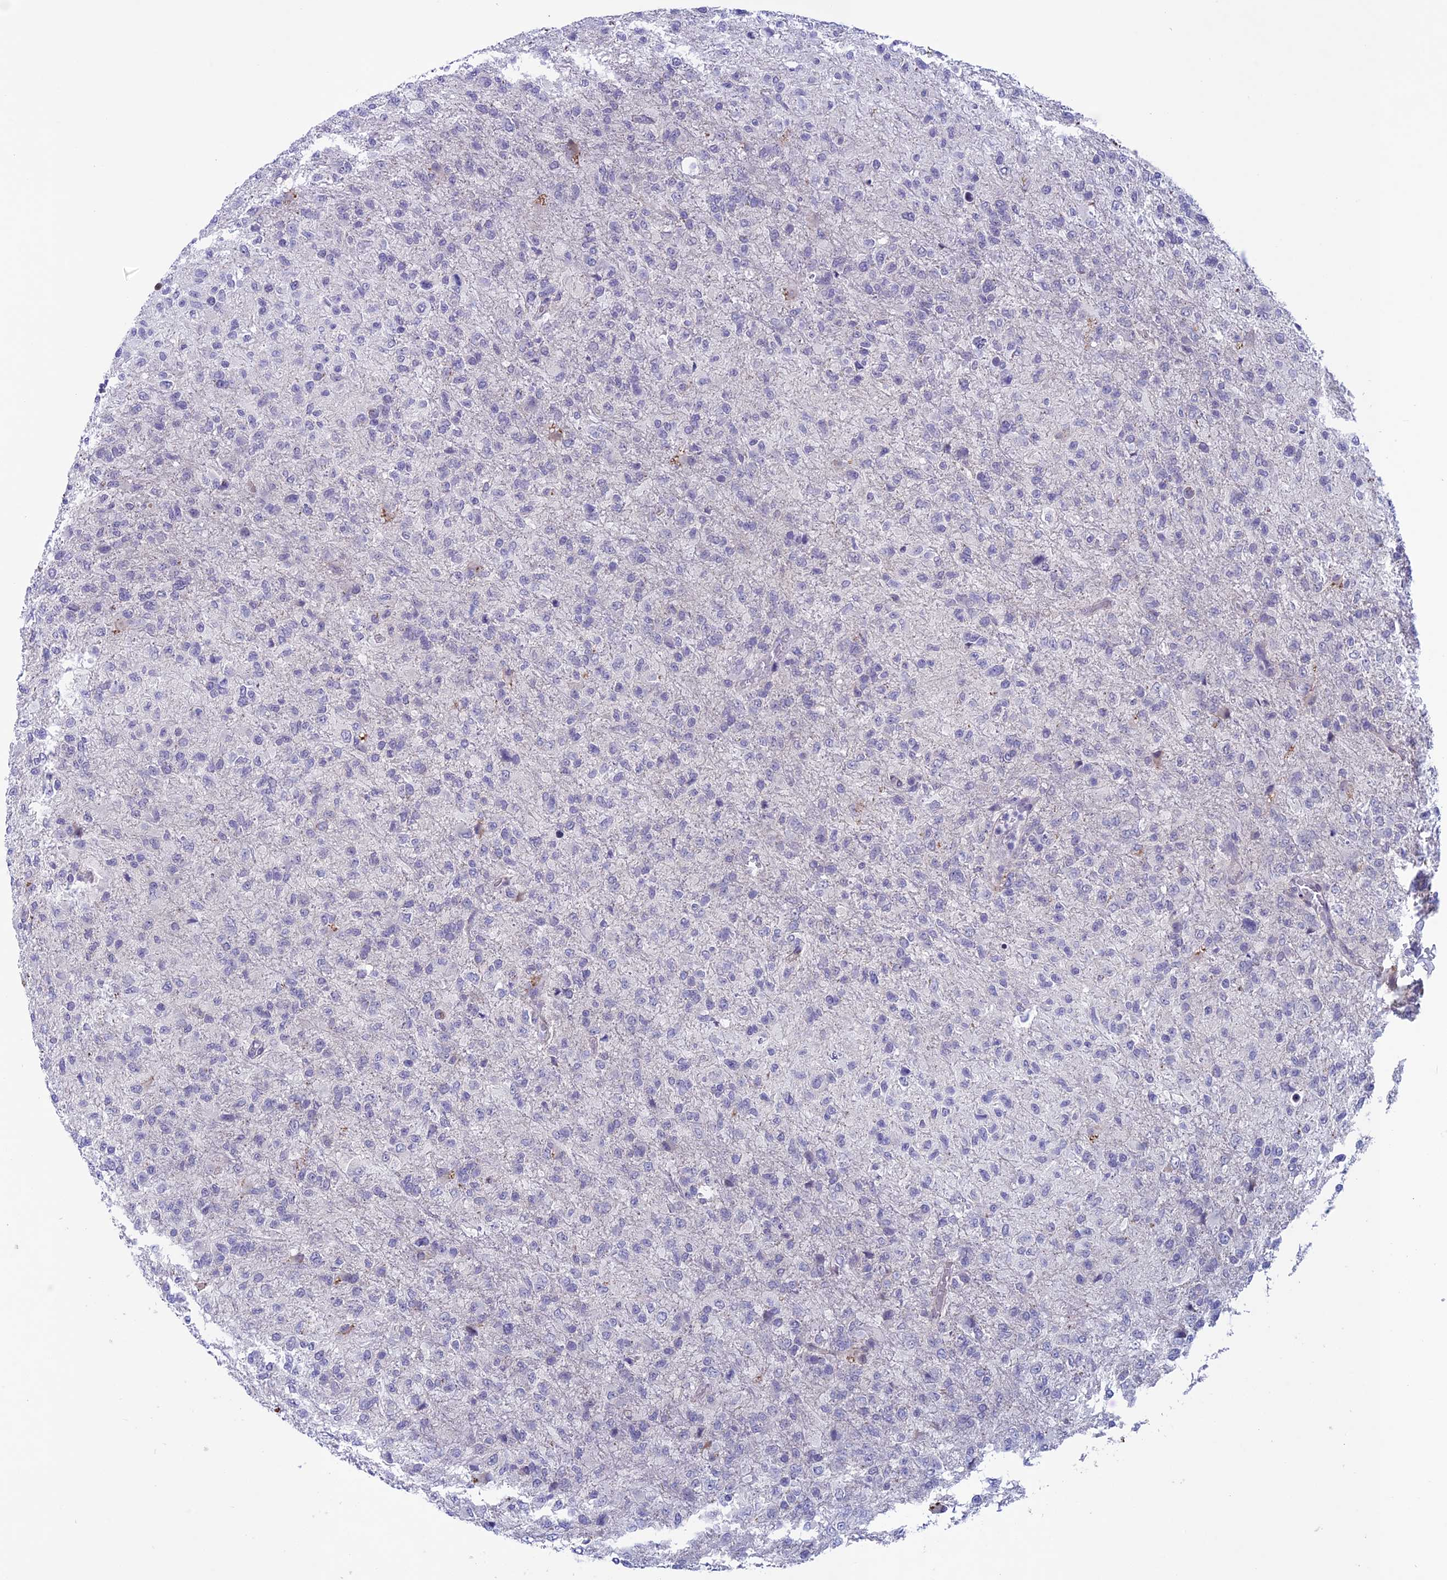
{"staining": {"intensity": "negative", "quantity": "none", "location": "none"}, "tissue": "glioma", "cell_type": "Tumor cells", "image_type": "cancer", "snomed": [{"axis": "morphology", "description": "Glioma, malignant, High grade"}, {"axis": "topography", "description": "Brain"}], "caption": "Immunohistochemistry (IHC) photomicrograph of neoplastic tissue: human malignant glioma (high-grade) stained with DAB (3,3'-diaminobenzidine) shows no significant protein positivity in tumor cells.", "gene": "FKBPL", "patient": {"sex": "female", "age": 74}}